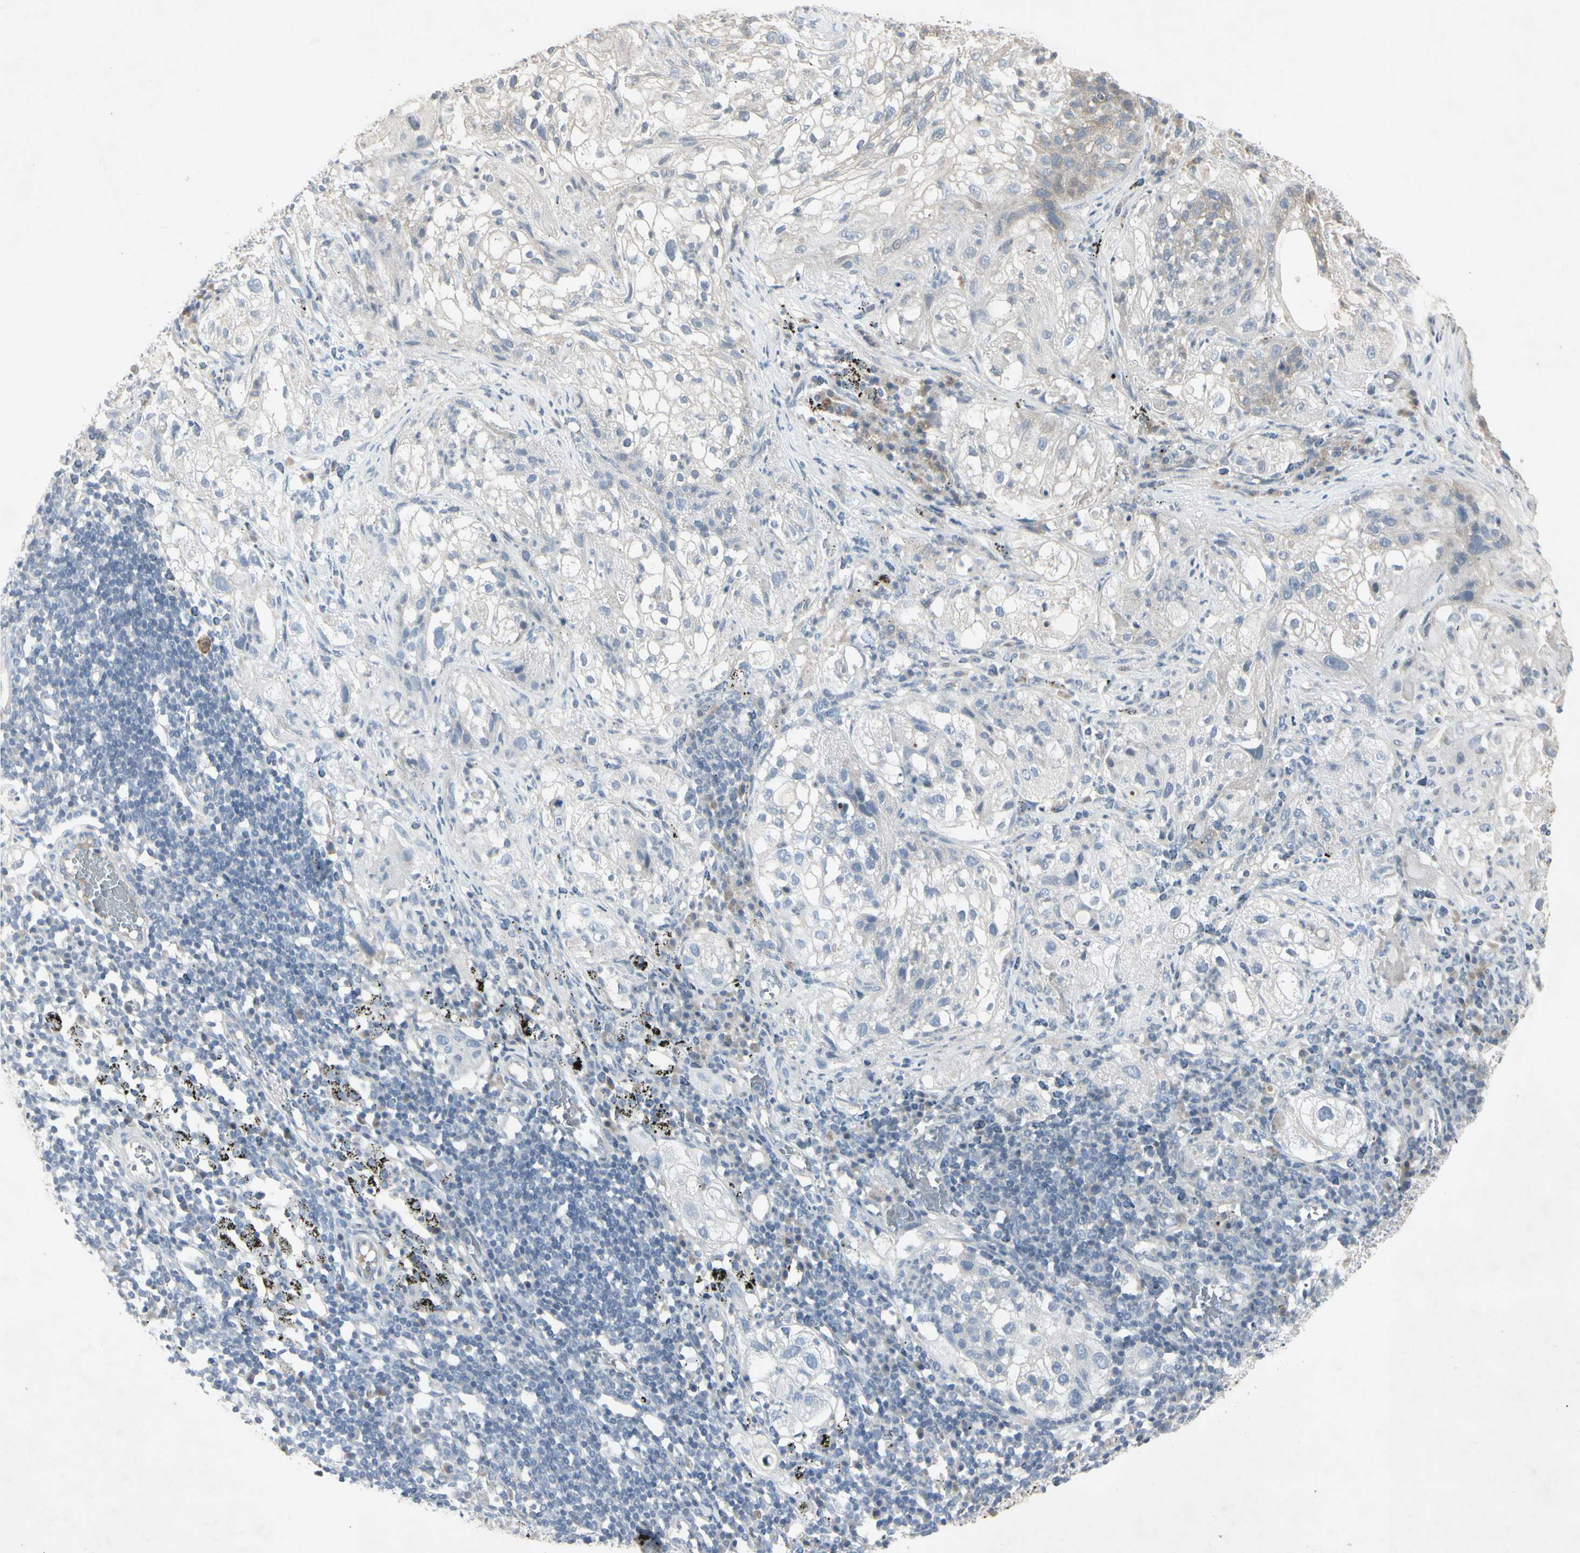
{"staining": {"intensity": "negative", "quantity": "none", "location": "none"}, "tissue": "lung cancer", "cell_type": "Tumor cells", "image_type": "cancer", "snomed": [{"axis": "morphology", "description": "Inflammation, NOS"}, {"axis": "morphology", "description": "Squamous cell carcinoma, NOS"}, {"axis": "topography", "description": "Lymph node"}, {"axis": "topography", "description": "Soft tissue"}, {"axis": "topography", "description": "Lung"}], "caption": "Photomicrograph shows no protein positivity in tumor cells of squamous cell carcinoma (lung) tissue. The staining was performed using DAB (3,3'-diaminobenzidine) to visualize the protein expression in brown, while the nuclei were stained in blue with hematoxylin (Magnification: 20x).", "gene": "TEK", "patient": {"sex": "male", "age": 66}}